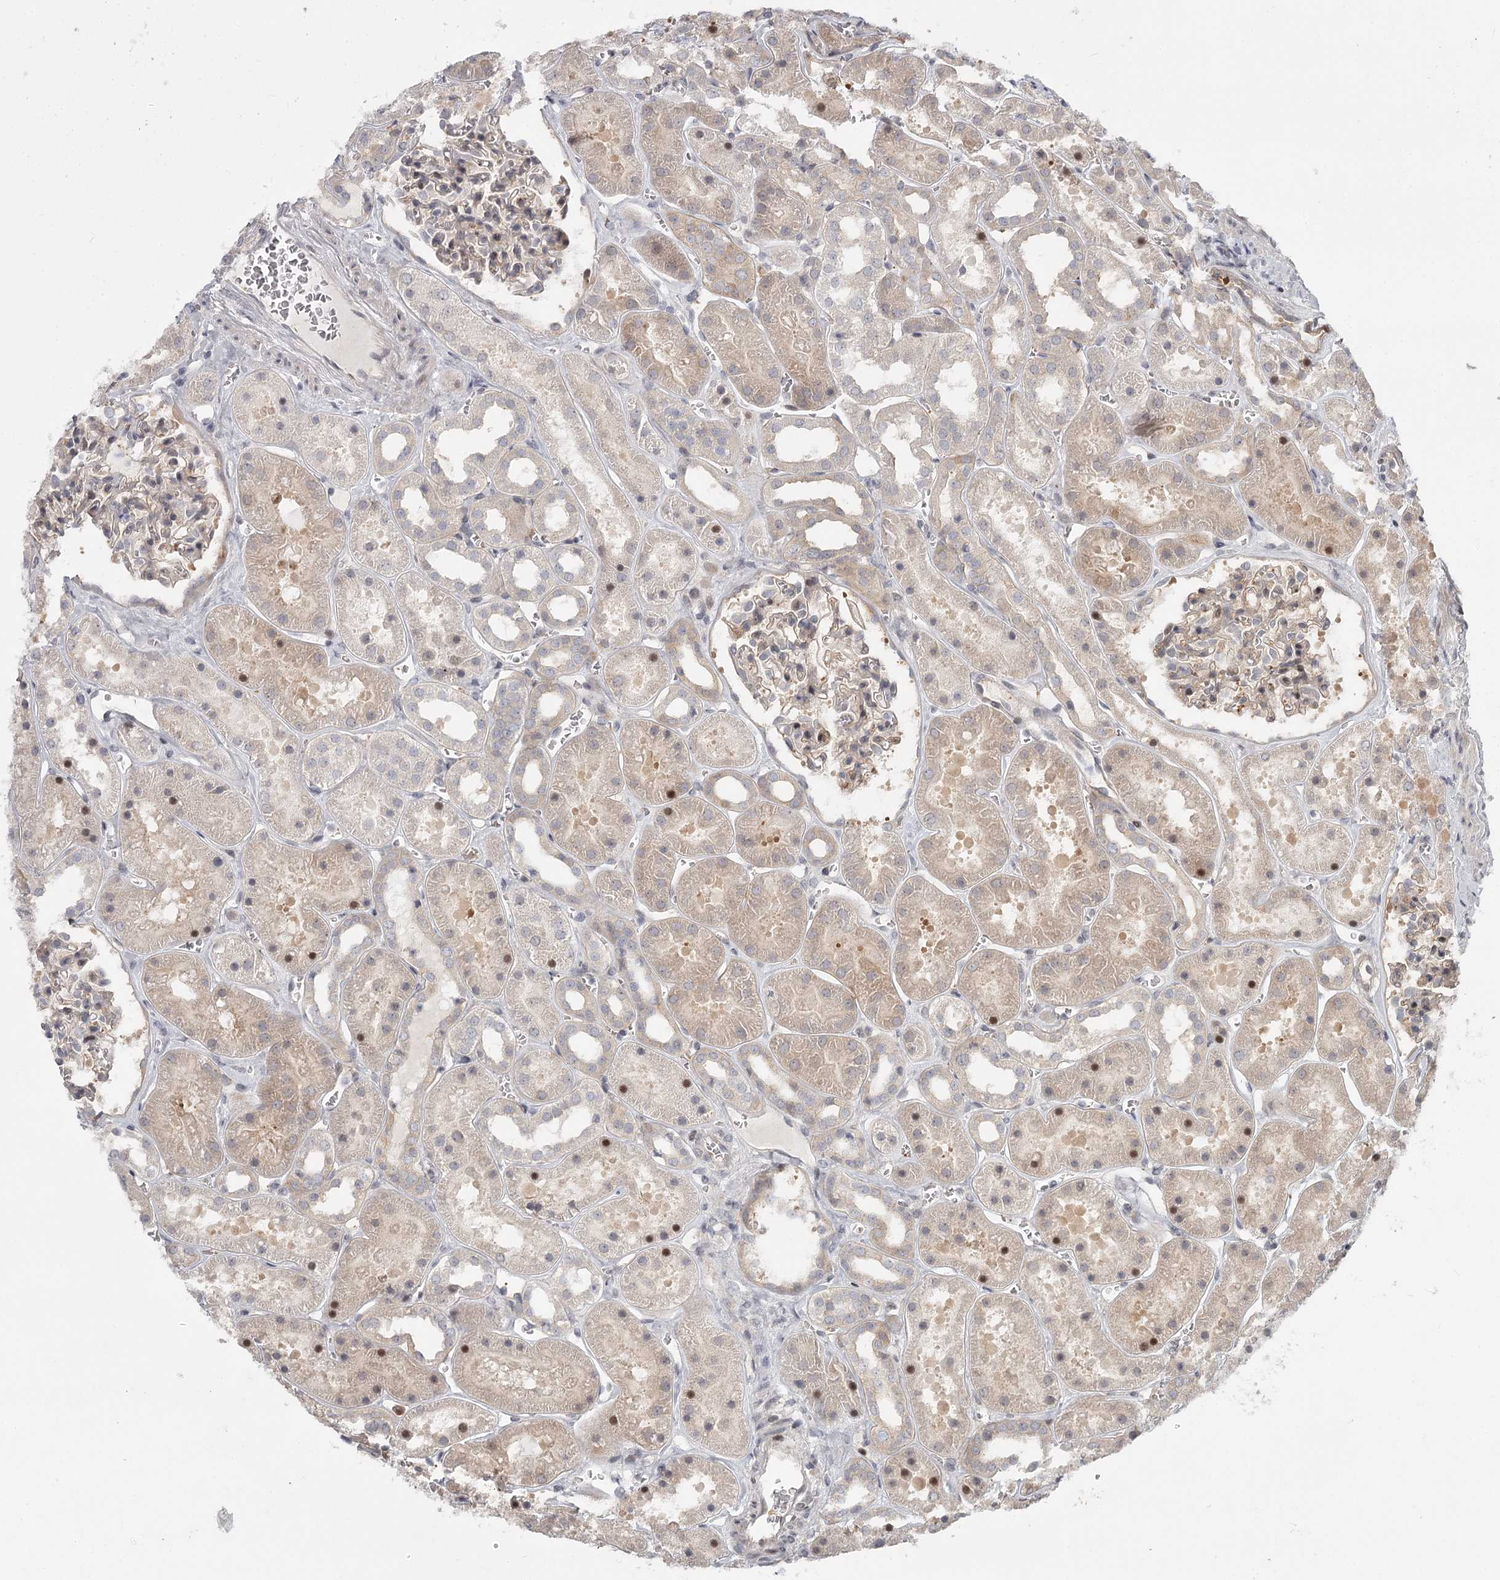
{"staining": {"intensity": "weak", "quantity": "25%-75%", "location": "nuclear"}, "tissue": "kidney", "cell_type": "Cells in glomeruli", "image_type": "normal", "snomed": [{"axis": "morphology", "description": "Normal tissue, NOS"}, {"axis": "topography", "description": "Kidney"}], "caption": "Immunohistochemical staining of benign kidney demonstrates weak nuclear protein staining in about 25%-75% of cells in glomeruli. (Brightfield microscopy of DAB IHC at high magnification).", "gene": "CCNG2", "patient": {"sex": "female", "age": 41}}